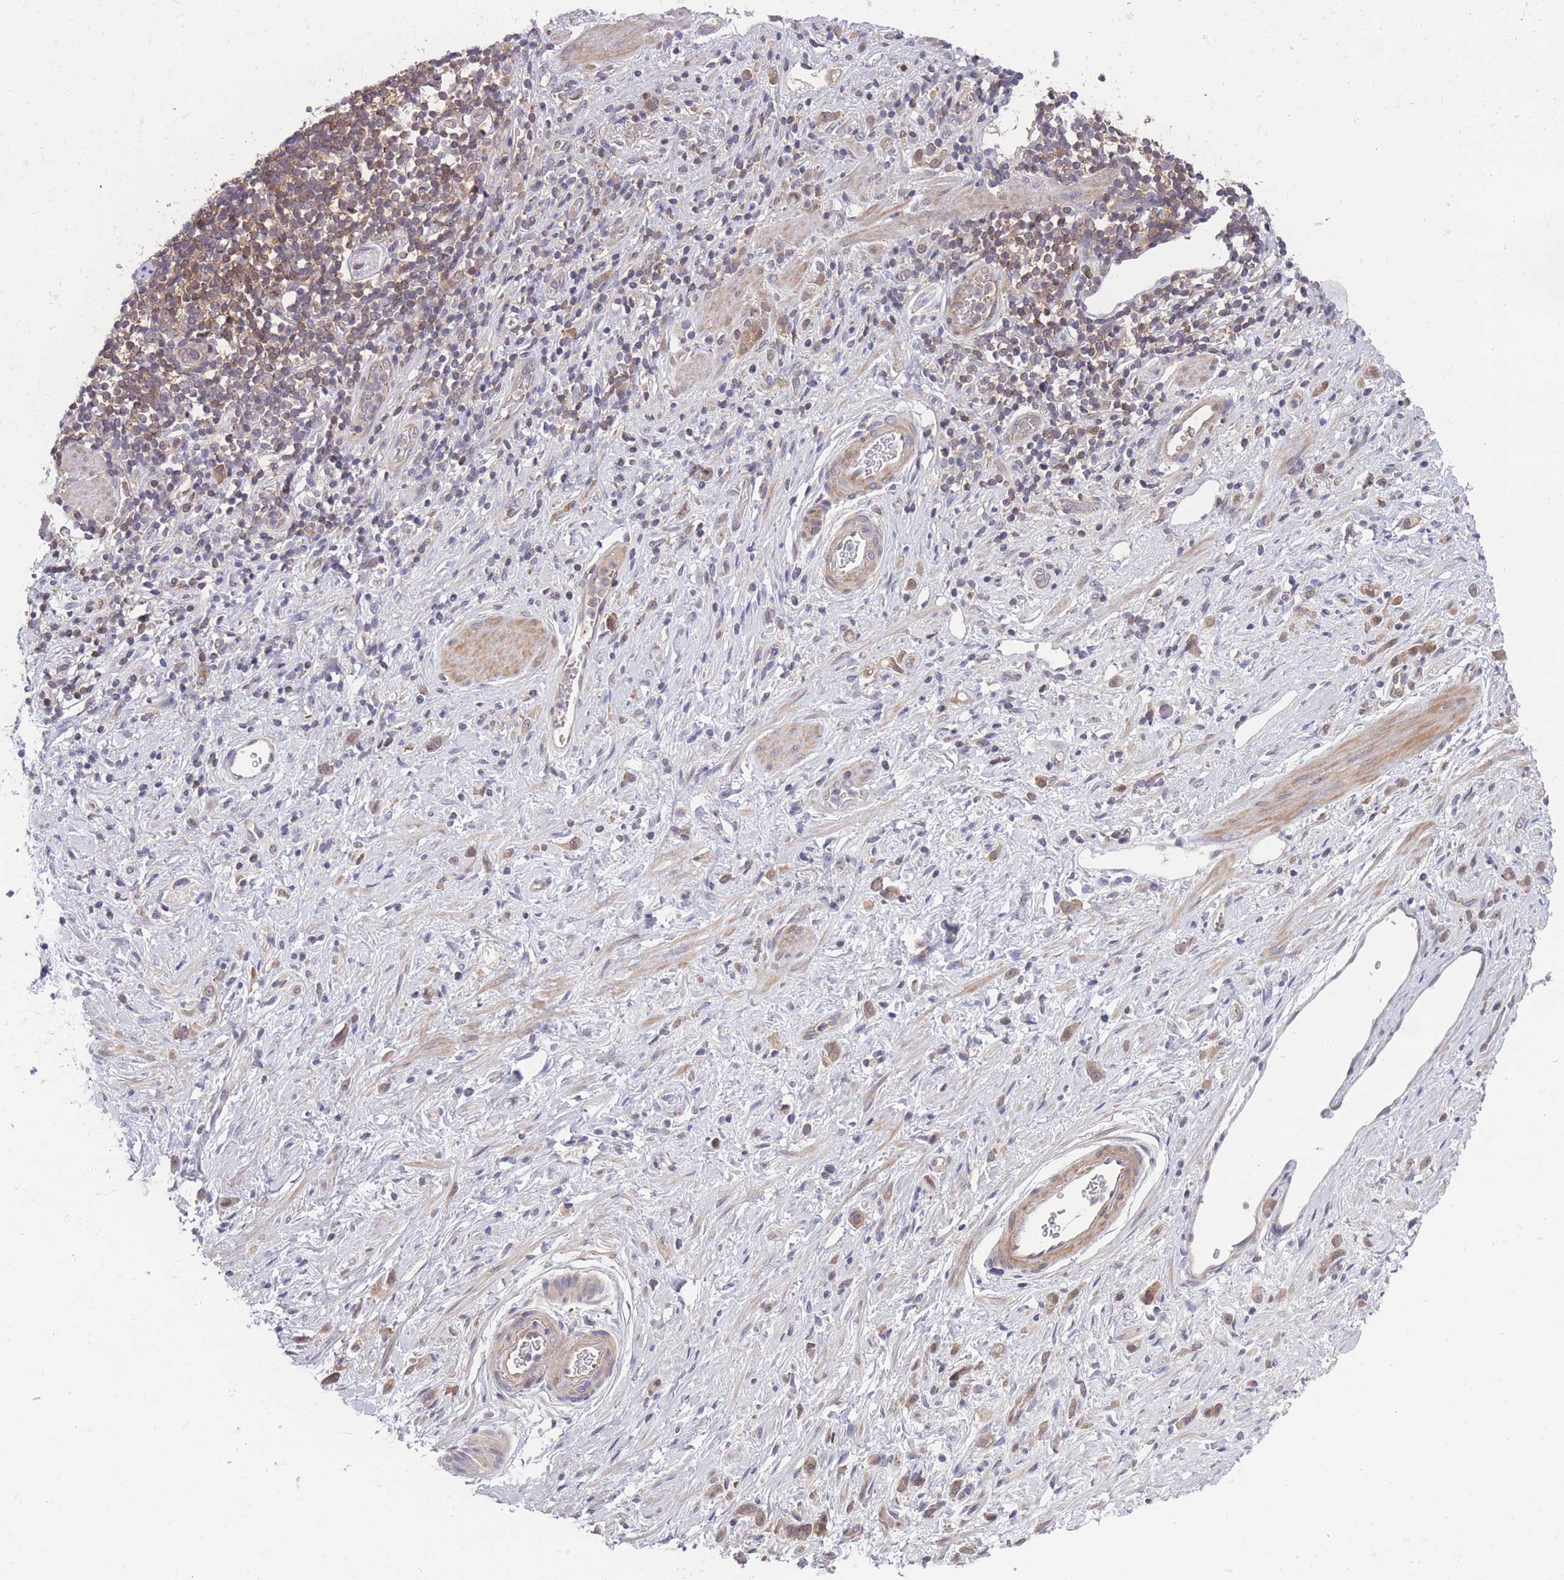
{"staining": {"intensity": "moderate", "quantity": "<25%", "location": "cytoplasmic/membranous"}, "tissue": "stomach cancer", "cell_type": "Tumor cells", "image_type": "cancer", "snomed": [{"axis": "morphology", "description": "Adenocarcinoma, NOS"}, {"axis": "topography", "description": "Stomach"}], "caption": "IHC staining of stomach cancer, which exhibits low levels of moderate cytoplasmic/membranous positivity in about <25% of tumor cells indicating moderate cytoplasmic/membranous protein positivity. The staining was performed using DAB (3,3'-diaminobenzidine) (brown) for protein detection and nuclei were counterstained in hematoxylin (blue).", "gene": "UBE2N", "patient": {"sex": "female", "age": 60}}